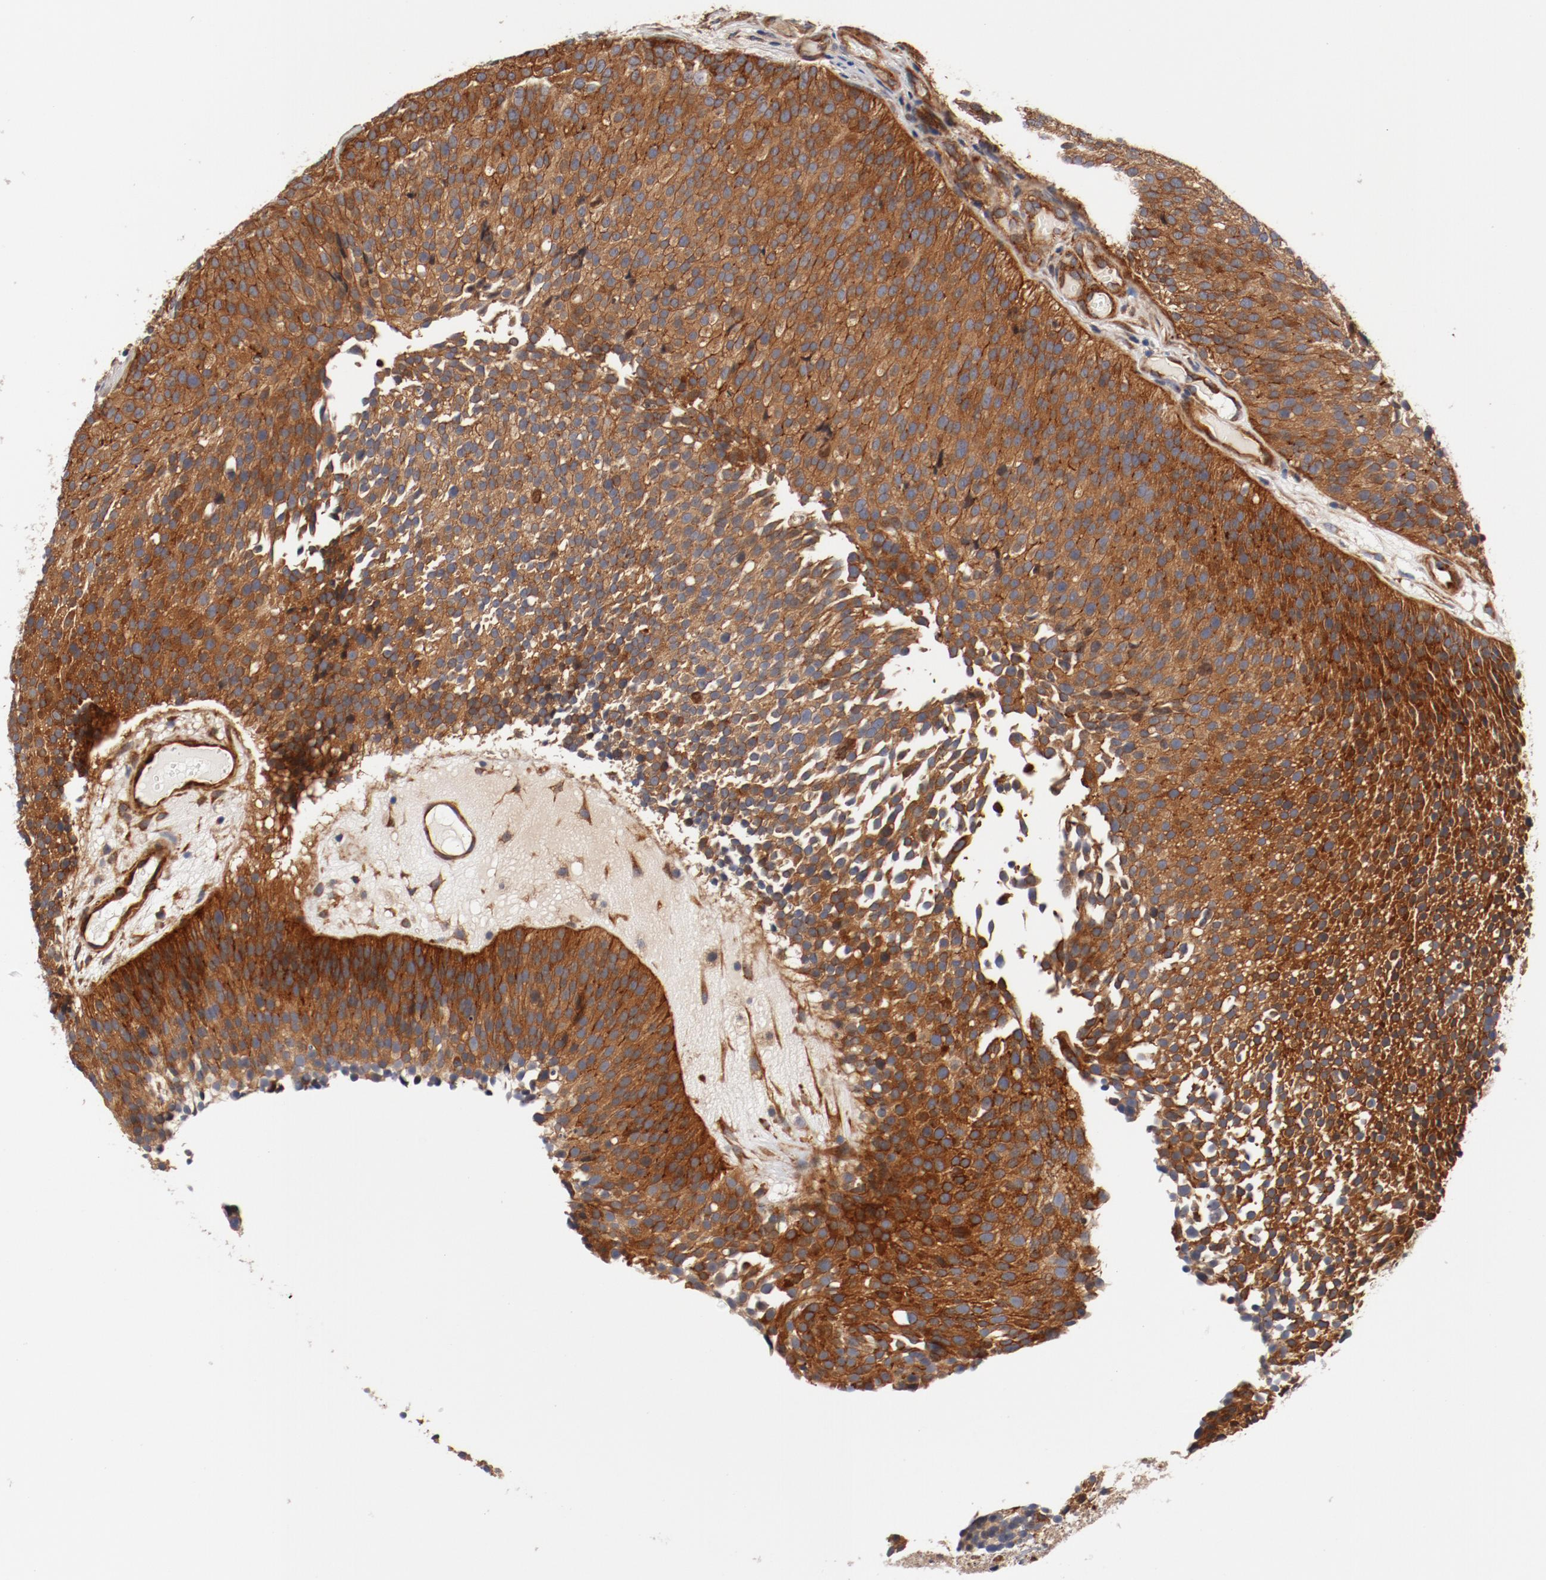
{"staining": {"intensity": "strong", "quantity": ">75%", "location": "cytoplasmic/membranous"}, "tissue": "urothelial cancer", "cell_type": "Tumor cells", "image_type": "cancer", "snomed": [{"axis": "morphology", "description": "Urothelial carcinoma, Low grade"}, {"axis": "topography", "description": "Urinary bladder"}], "caption": "Approximately >75% of tumor cells in human urothelial cancer reveal strong cytoplasmic/membranous protein staining as visualized by brown immunohistochemical staining.", "gene": "PITPNM2", "patient": {"sex": "male", "age": 85}}